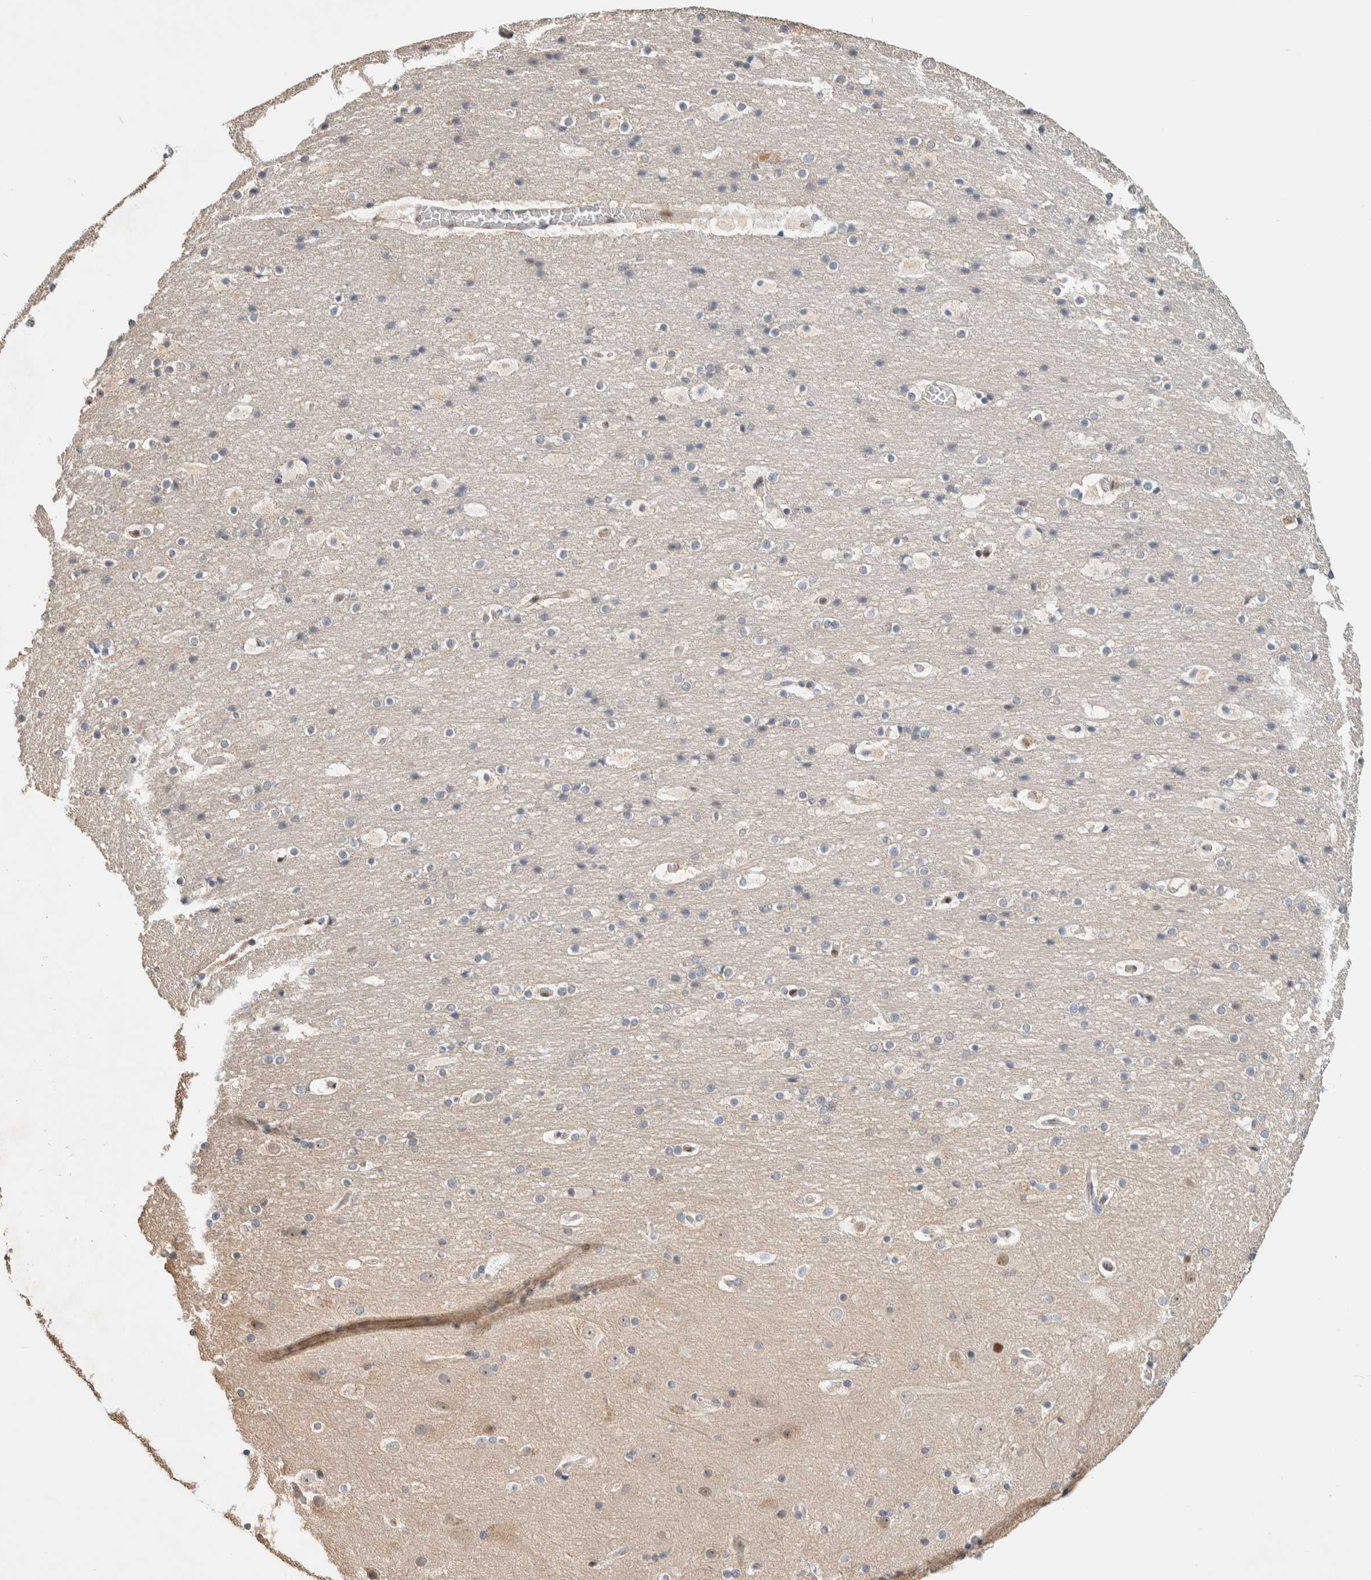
{"staining": {"intensity": "negative", "quantity": "none", "location": "none"}, "tissue": "cerebral cortex", "cell_type": "Endothelial cells", "image_type": "normal", "snomed": [{"axis": "morphology", "description": "Normal tissue, NOS"}, {"axis": "topography", "description": "Cerebral cortex"}], "caption": "This is a photomicrograph of immunohistochemistry staining of normal cerebral cortex, which shows no expression in endothelial cells.", "gene": "PUS7", "patient": {"sex": "male", "age": 57}}